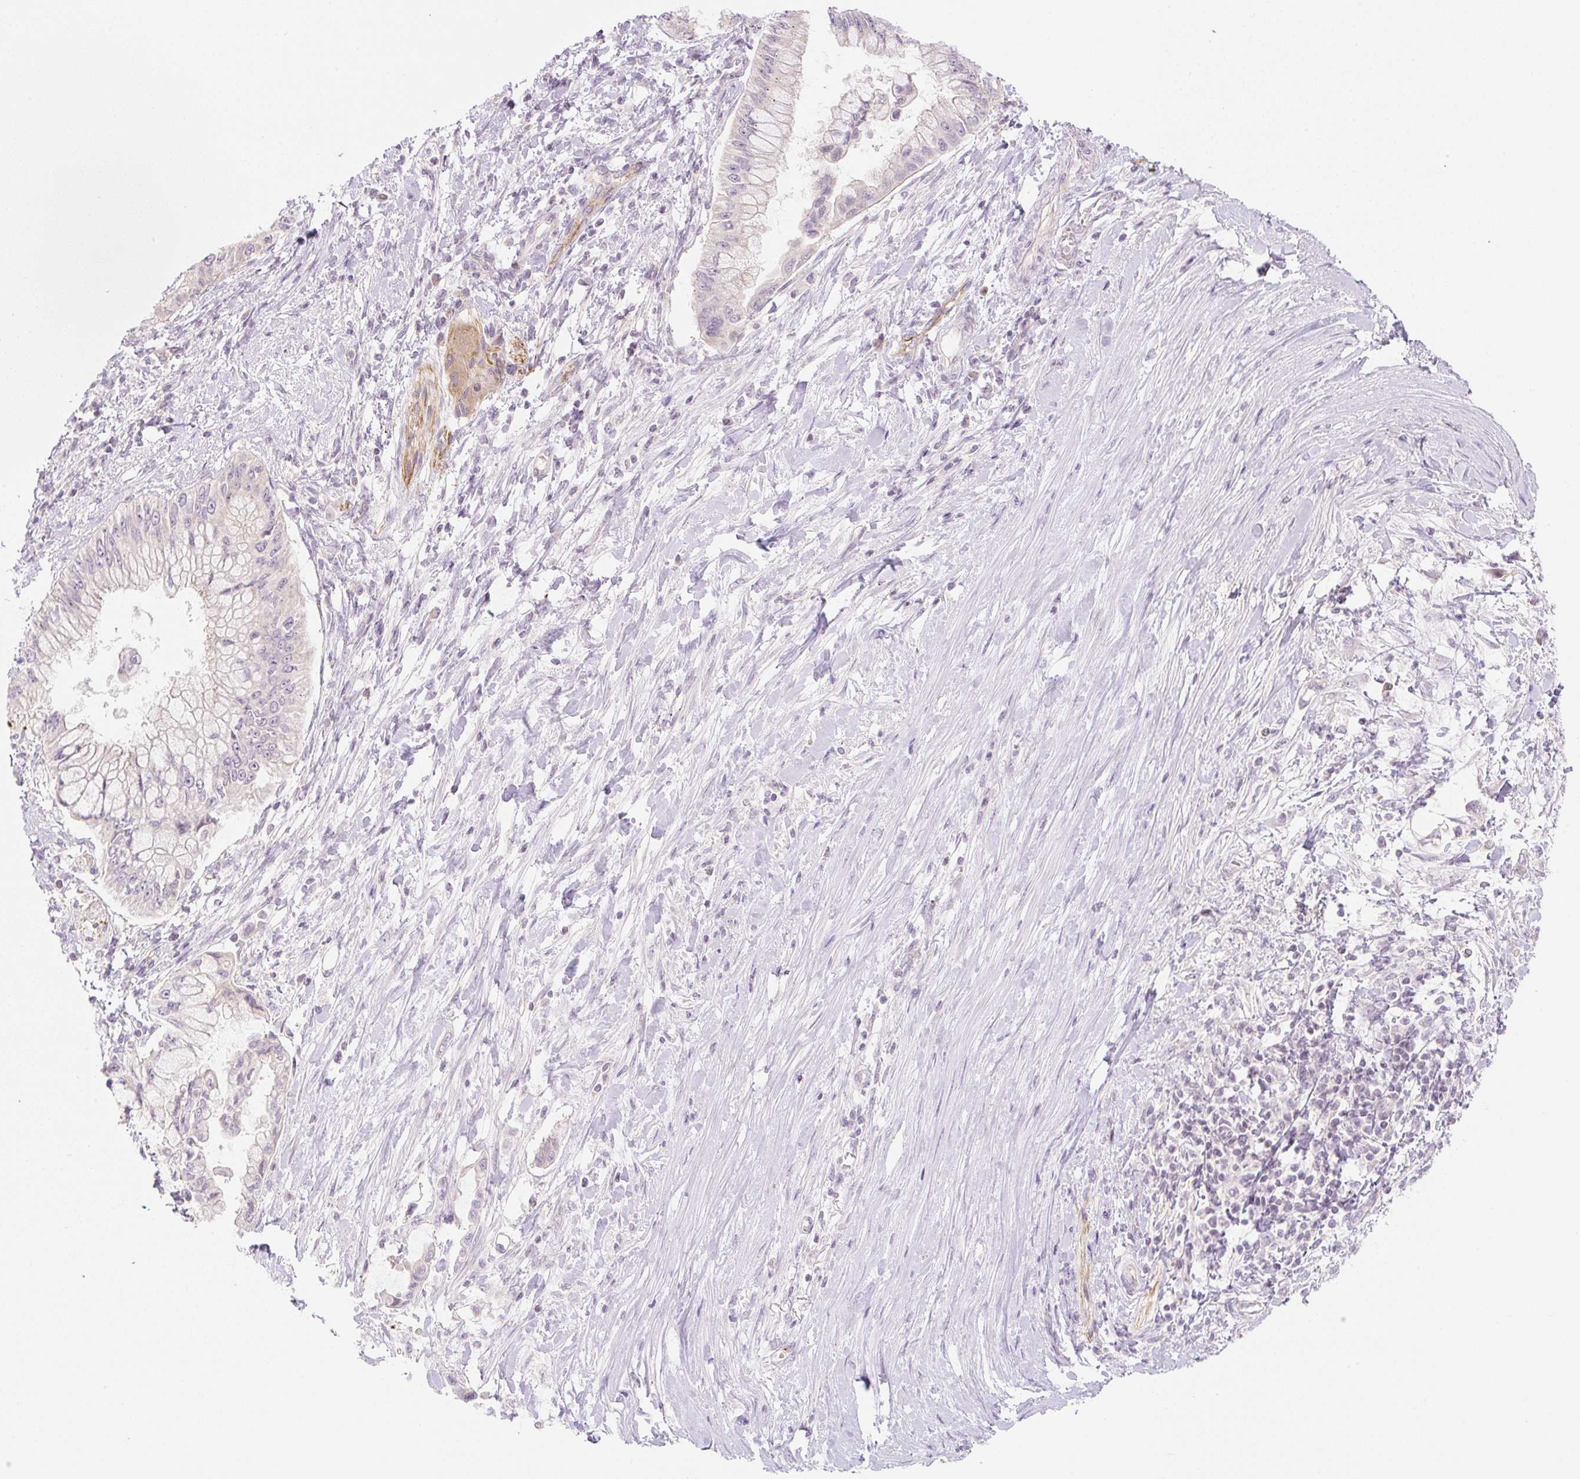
{"staining": {"intensity": "negative", "quantity": "none", "location": "none"}, "tissue": "pancreatic cancer", "cell_type": "Tumor cells", "image_type": "cancer", "snomed": [{"axis": "morphology", "description": "Adenocarcinoma, NOS"}, {"axis": "topography", "description": "Pancreas"}], "caption": "Immunohistochemistry (IHC) photomicrograph of neoplastic tissue: adenocarcinoma (pancreatic) stained with DAB (3,3'-diaminobenzidine) shows no significant protein staining in tumor cells. Brightfield microscopy of immunohistochemistry (IHC) stained with DAB (3,3'-diaminobenzidine) (brown) and hematoxylin (blue), captured at high magnification.", "gene": "CASKIN1", "patient": {"sex": "male", "age": 48}}